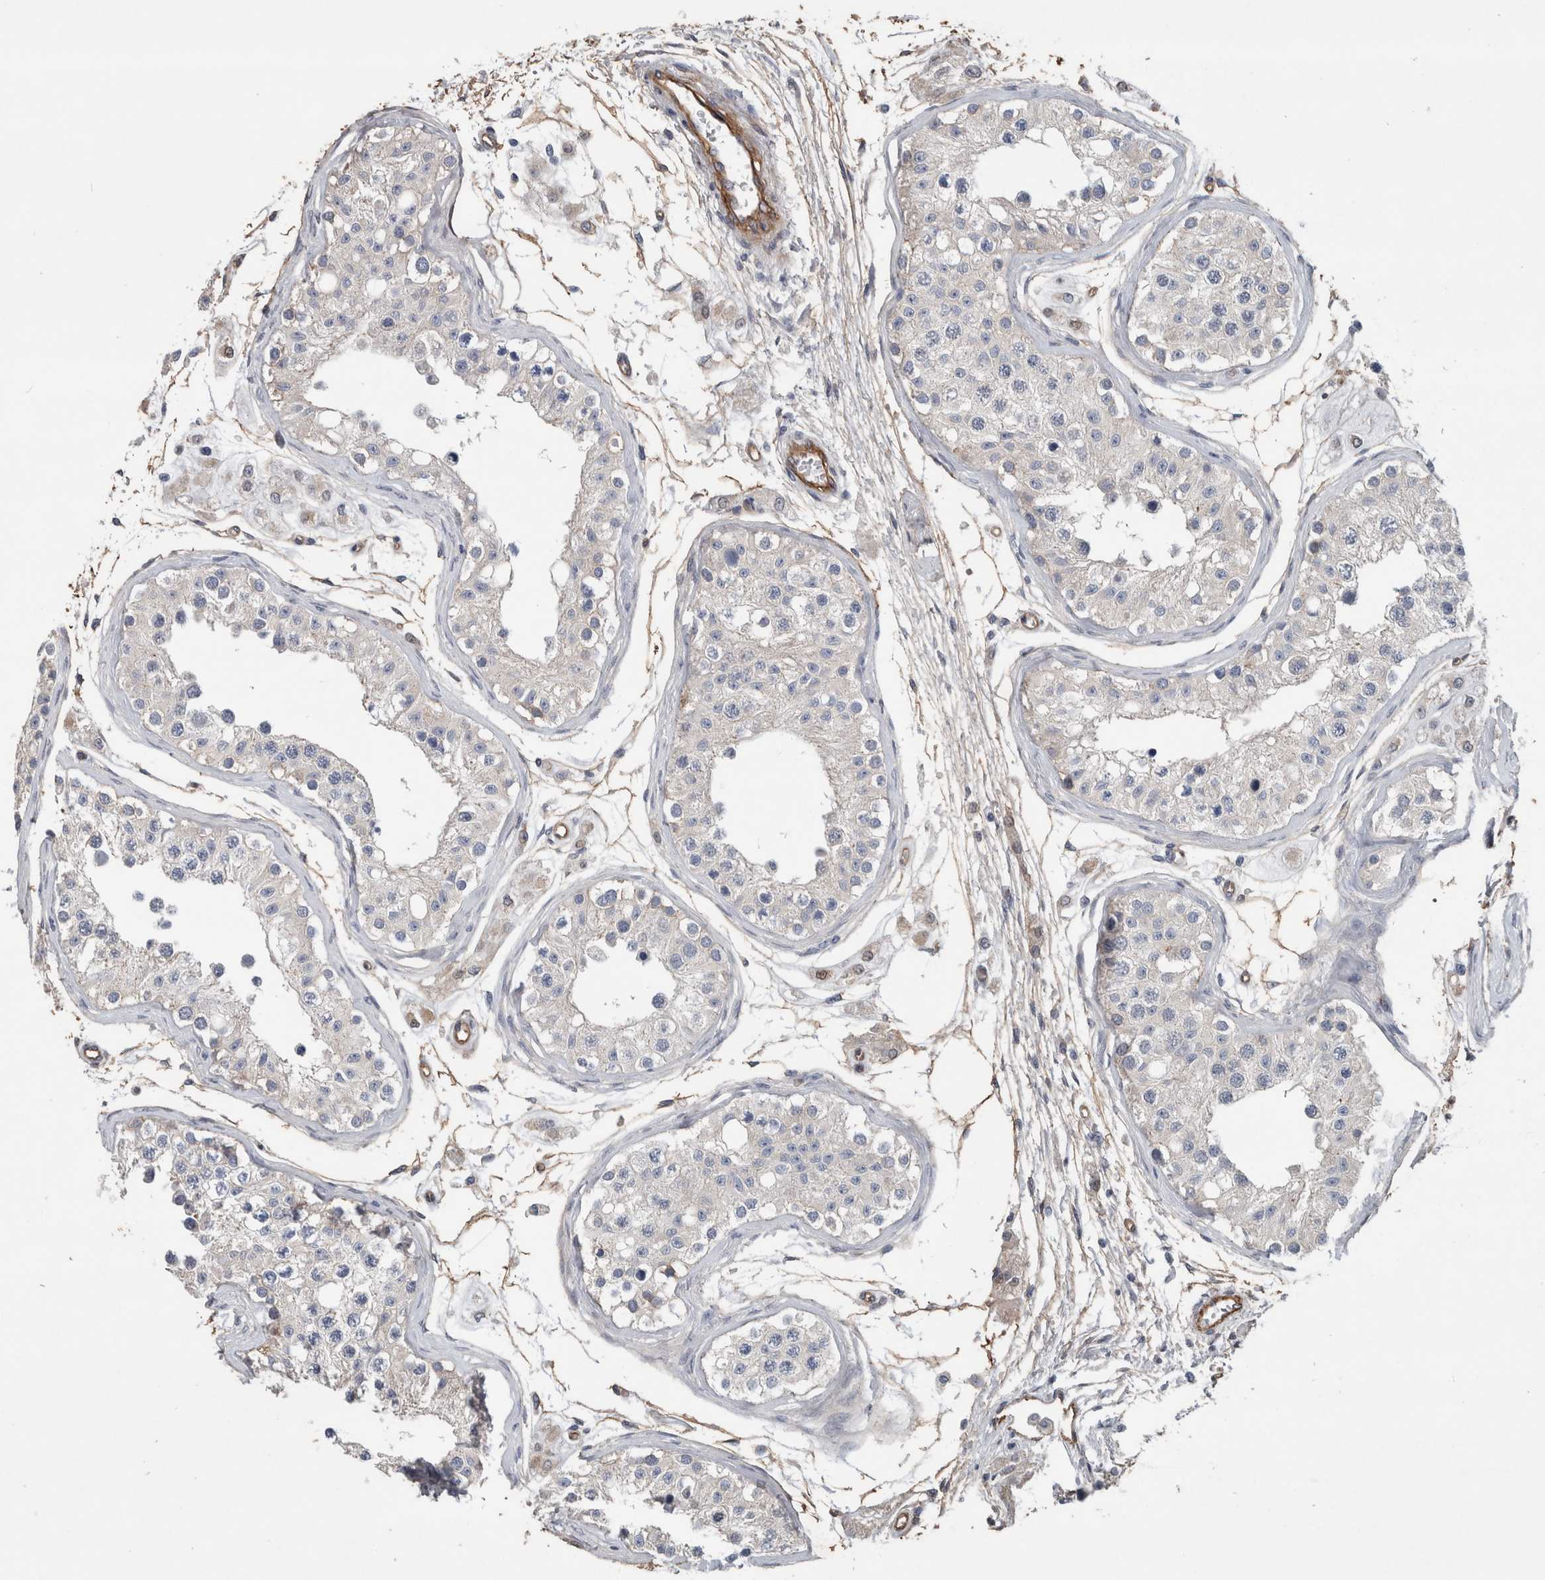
{"staining": {"intensity": "moderate", "quantity": "<25%", "location": "cytoplasmic/membranous"}, "tissue": "testis", "cell_type": "Cells in seminiferous ducts", "image_type": "normal", "snomed": [{"axis": "morphology", "description": "Normal tissue, NOS"}, {"axis": "morphology", "description": "Adenocarcinoma, metastatic, NOS"}, {"axis": "topography", "description": "Testis"}], "caption": "This is a photomicrograph of IHC staining of unremarkable testis, which shows moderate expression in the cytoplasmic/membranous of cells in seminiferous ducts.", "gene": "BCAM", "patient": {"sex": "male", "age": 26}}